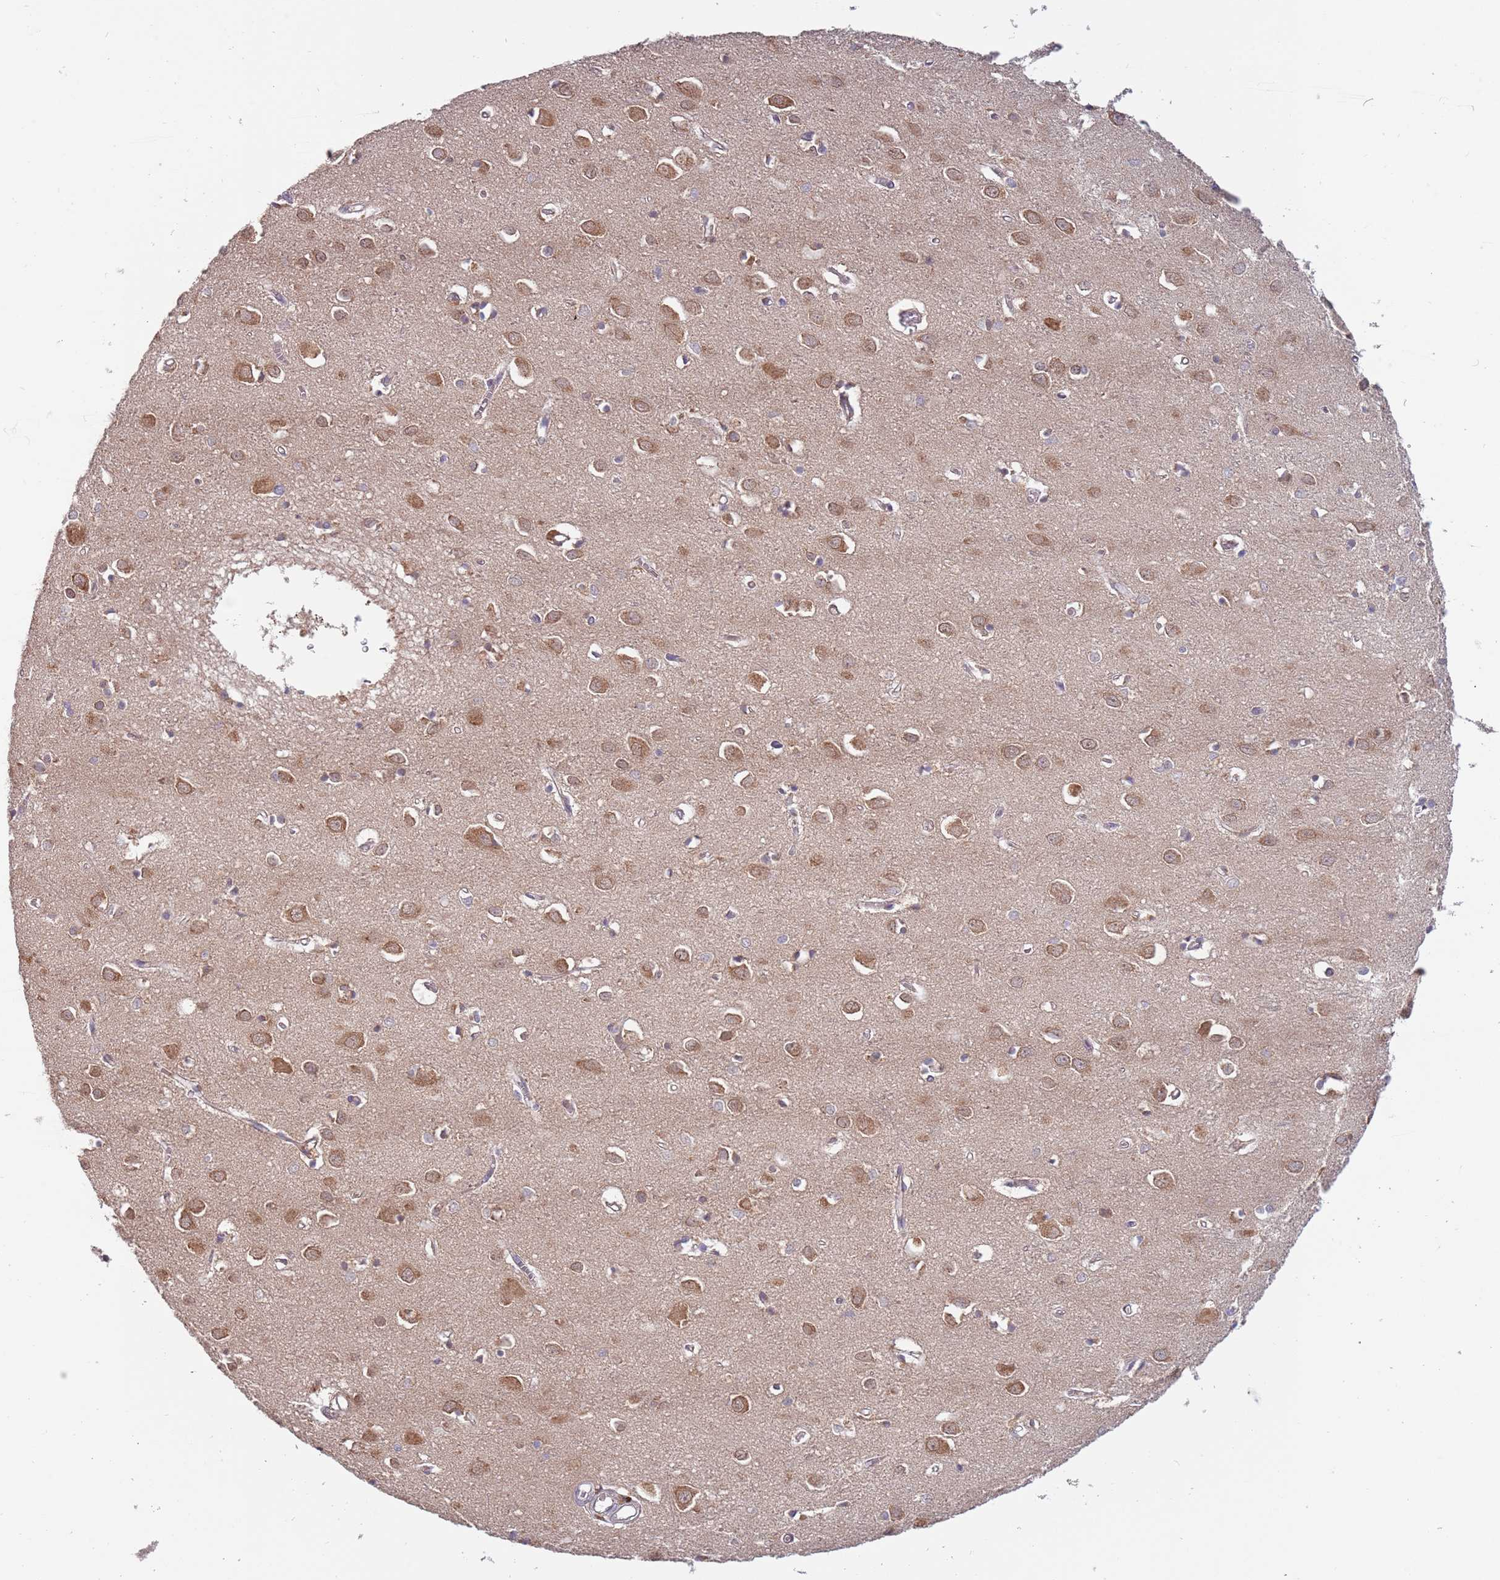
{"staining": {"intensity": "negative", "quantity": "none", "location": "none"}, "tissue": "cerebral cortex", "cell_type": "Endothelial cells", "image_type": "normal", "snomed": [{"axis": "morphology", "description": "Normal tissue, NOS"}, {"axis": "topography", "description": "Cerebral cortex"}], "caption": "A high-resolution histopathology image shows immunohistochemistry staining of normal cerebral cortex, which displays no significant expression in endothelial cells.", "gene": "USP32", "patient": {"sex": "female", "age": 64}}